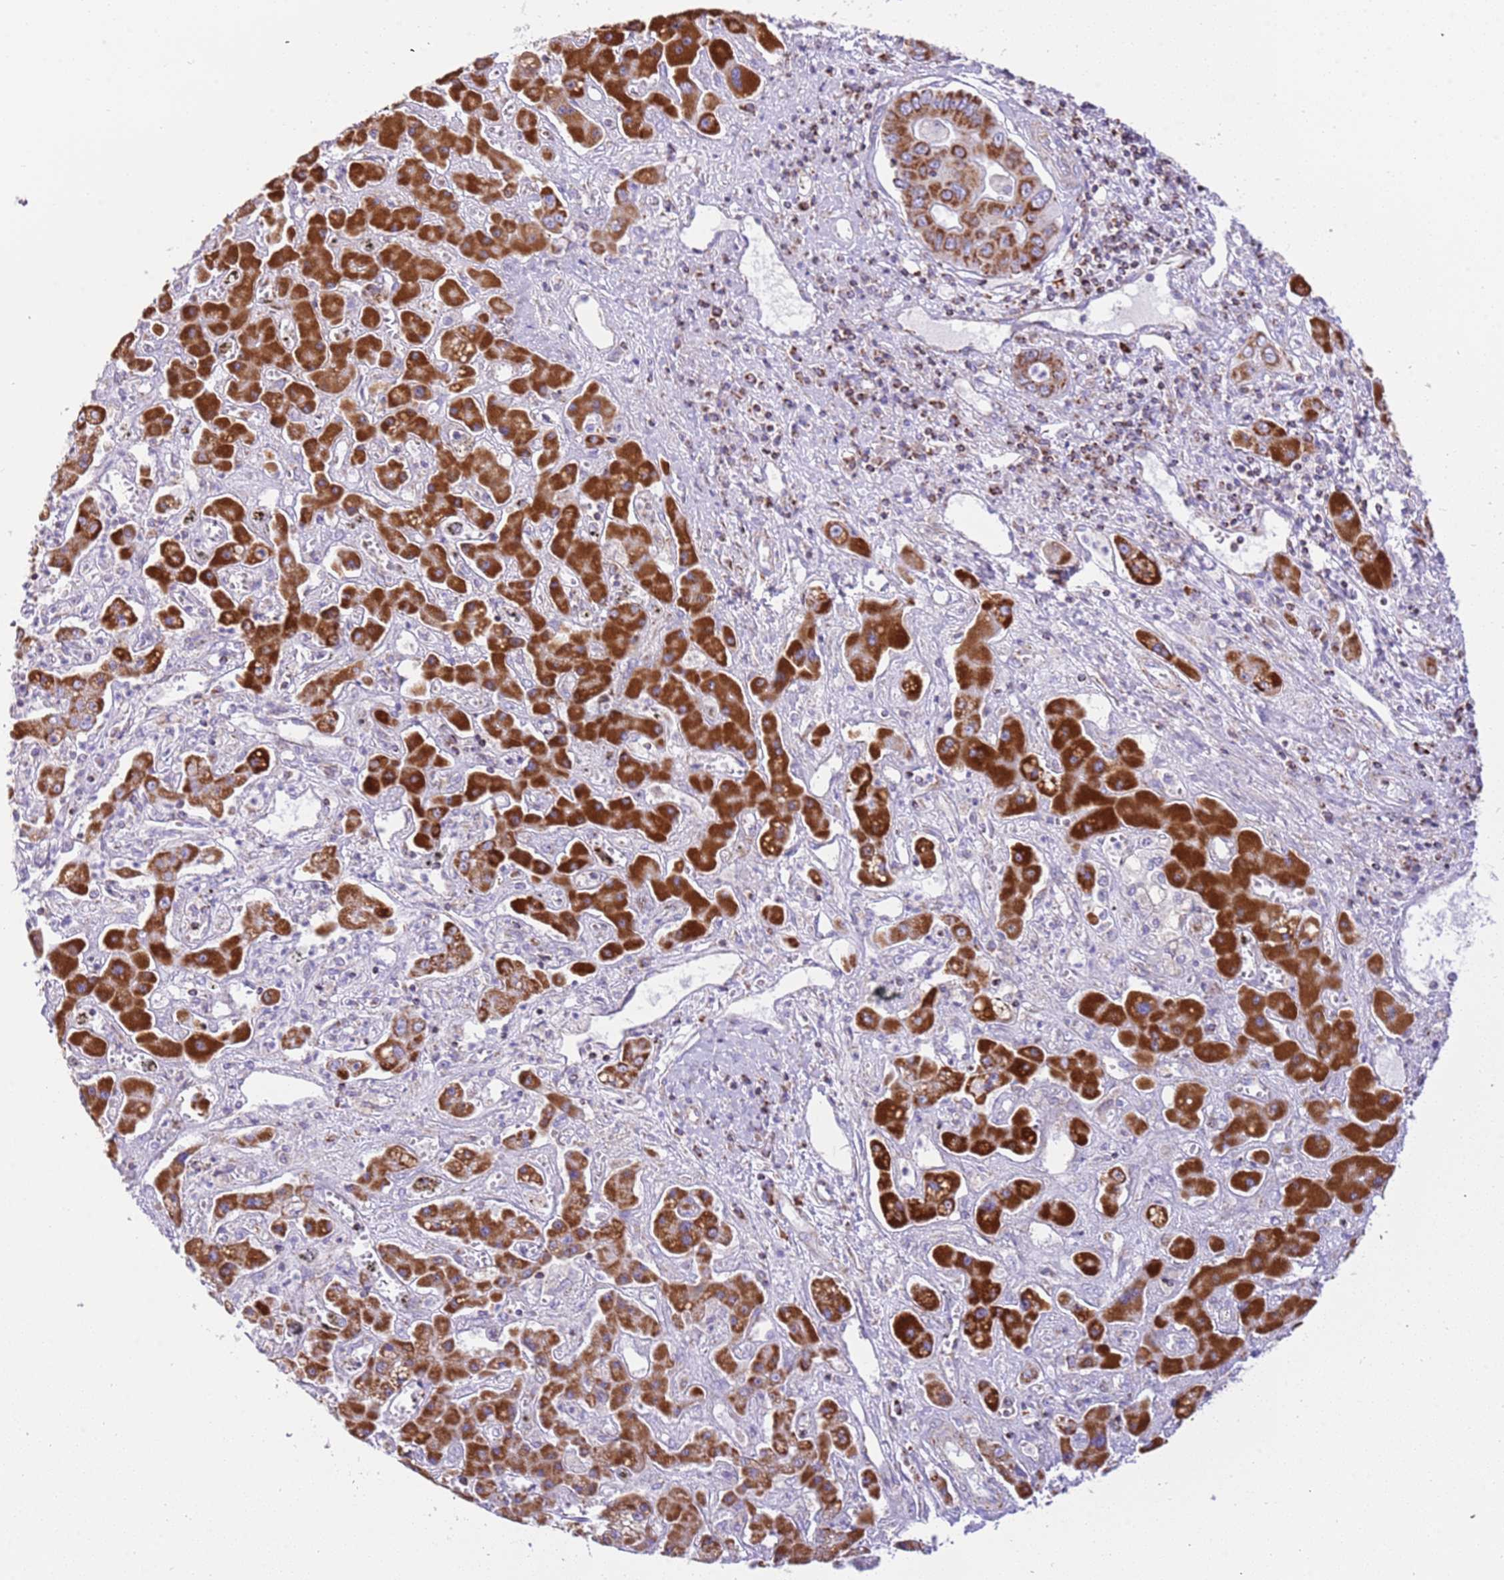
{"staining": {"intensity": "strong", "quantity": ">75%", "location": "cytoplasmic/membranous"}, "tissue": "liver cancer", "cell_type": "Tumor cells", "image_type": "cancer", "snomed": [{"axis": "morphology", "description": "Cholangiocarcinoma"}, {"axis": "topography", "description": "Liver"}], "caption": "A micrograph of human liver cholangiocarcinoma stained for a protein displays strong cytoplasmic/membranous brown staining in tumor cells.", "gene": "SUCLG2", "patient": {"sex": "male", "age": 67}}